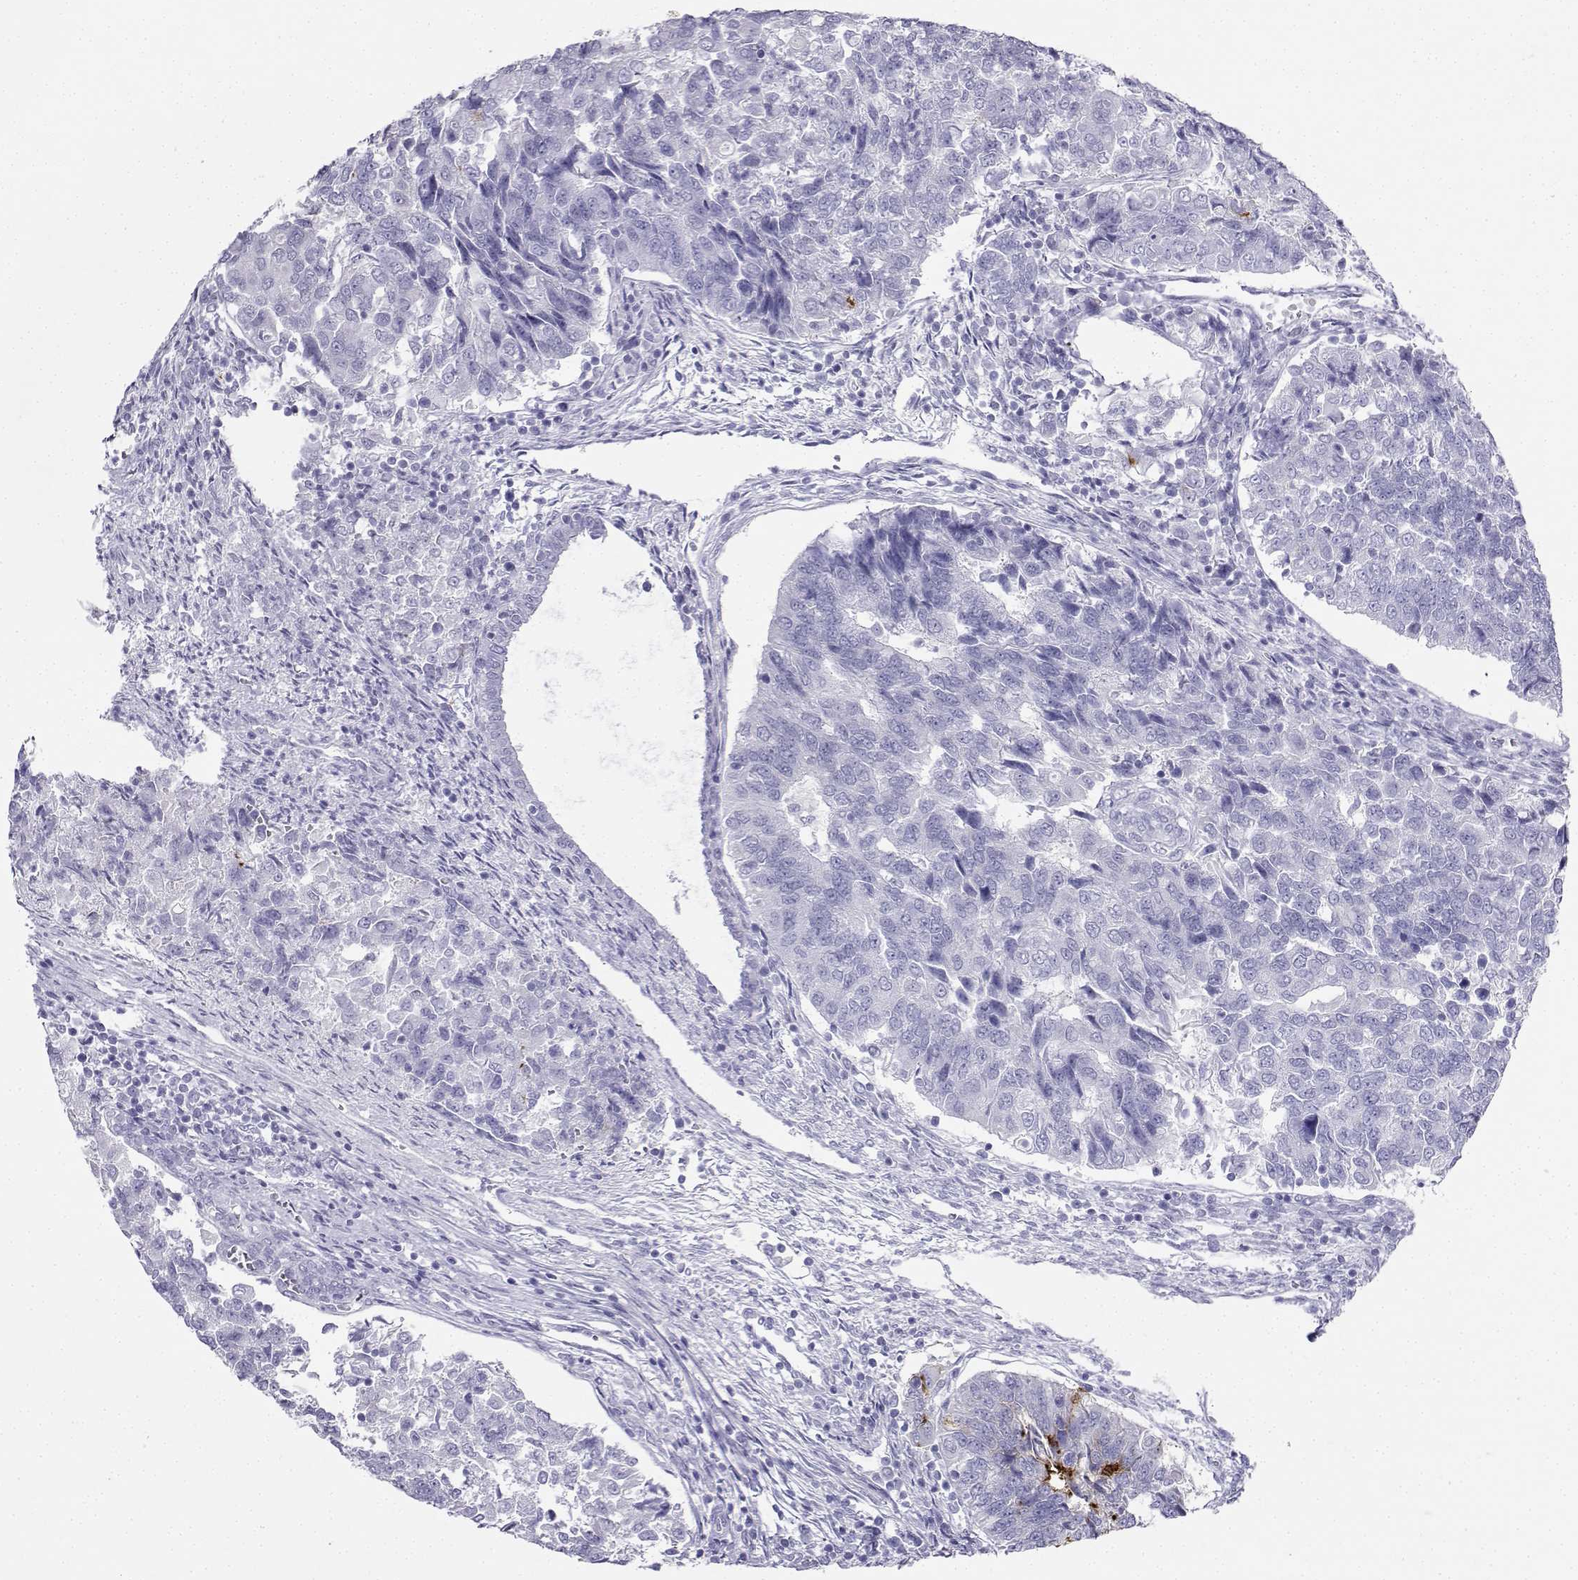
{"staining": {"intensity": "negative", "quantity": "none", "location": "none"}, "tissue": "endometrial cancer", "cell_type": "Tumor cells", "image_type": "cancer", "snomed": [{"axis": "morphology", "description": "Adenocarcinoma, NOS"}, {"axis": "topography", "description": "Endometrium"}], "caption": "A high-resolution micrograph shows immunohistochemistry (IHC) staining of adenocarcinoma (endometrial), which demonstrates no significant staining in tumor cells.", "gene": "CD109", "patient": {"sex": "female", "age": 43}}